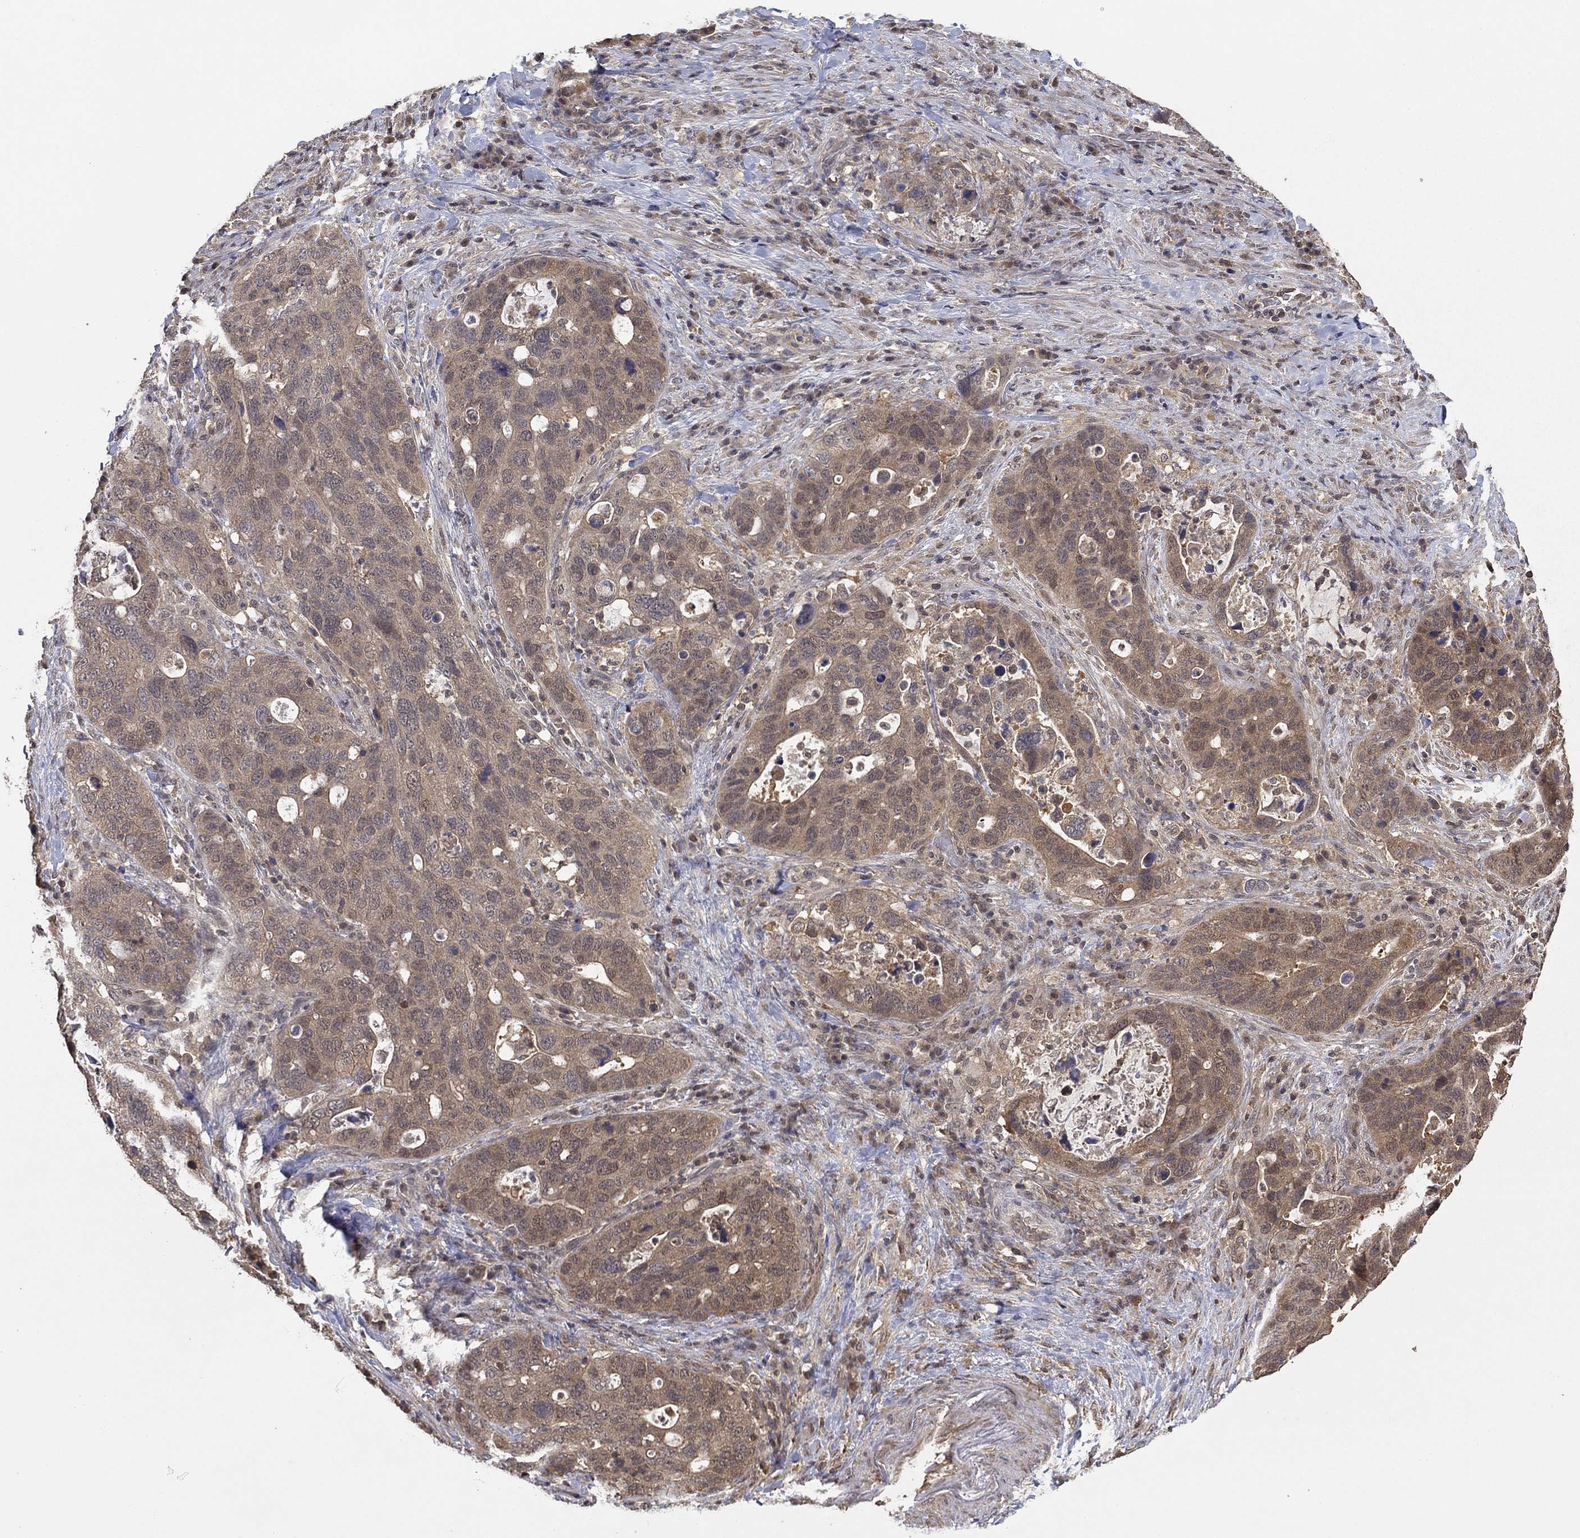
{"staining": {"intensity": "moderate", "quantity": "<25%", "location": "cytoplasmic/membranous"}, "tissue": "stomach cancer", "cell_type": "Tumor cells", "image_type": "cancer", "snomed": [{"axis": "morphology", "description": "Adenocarcinoma, NOS"}, {"axis": "topography", "description": "Stomach"}], "caption": "Stomach cancer (adenocarcinoma) was stained to show a protein in brown. There is low levels of moderate cytoplasmic/membranous positivity in about <25% of tumor cells. The protein of interest is stained brown, and the nuclei are stained in blue (DAB (3,3'-diaminobenzidine) IHC with brightfield microscopy, high magnification).", "gene": "RNF114", "patient": {"sex": "male", "age": 54}}